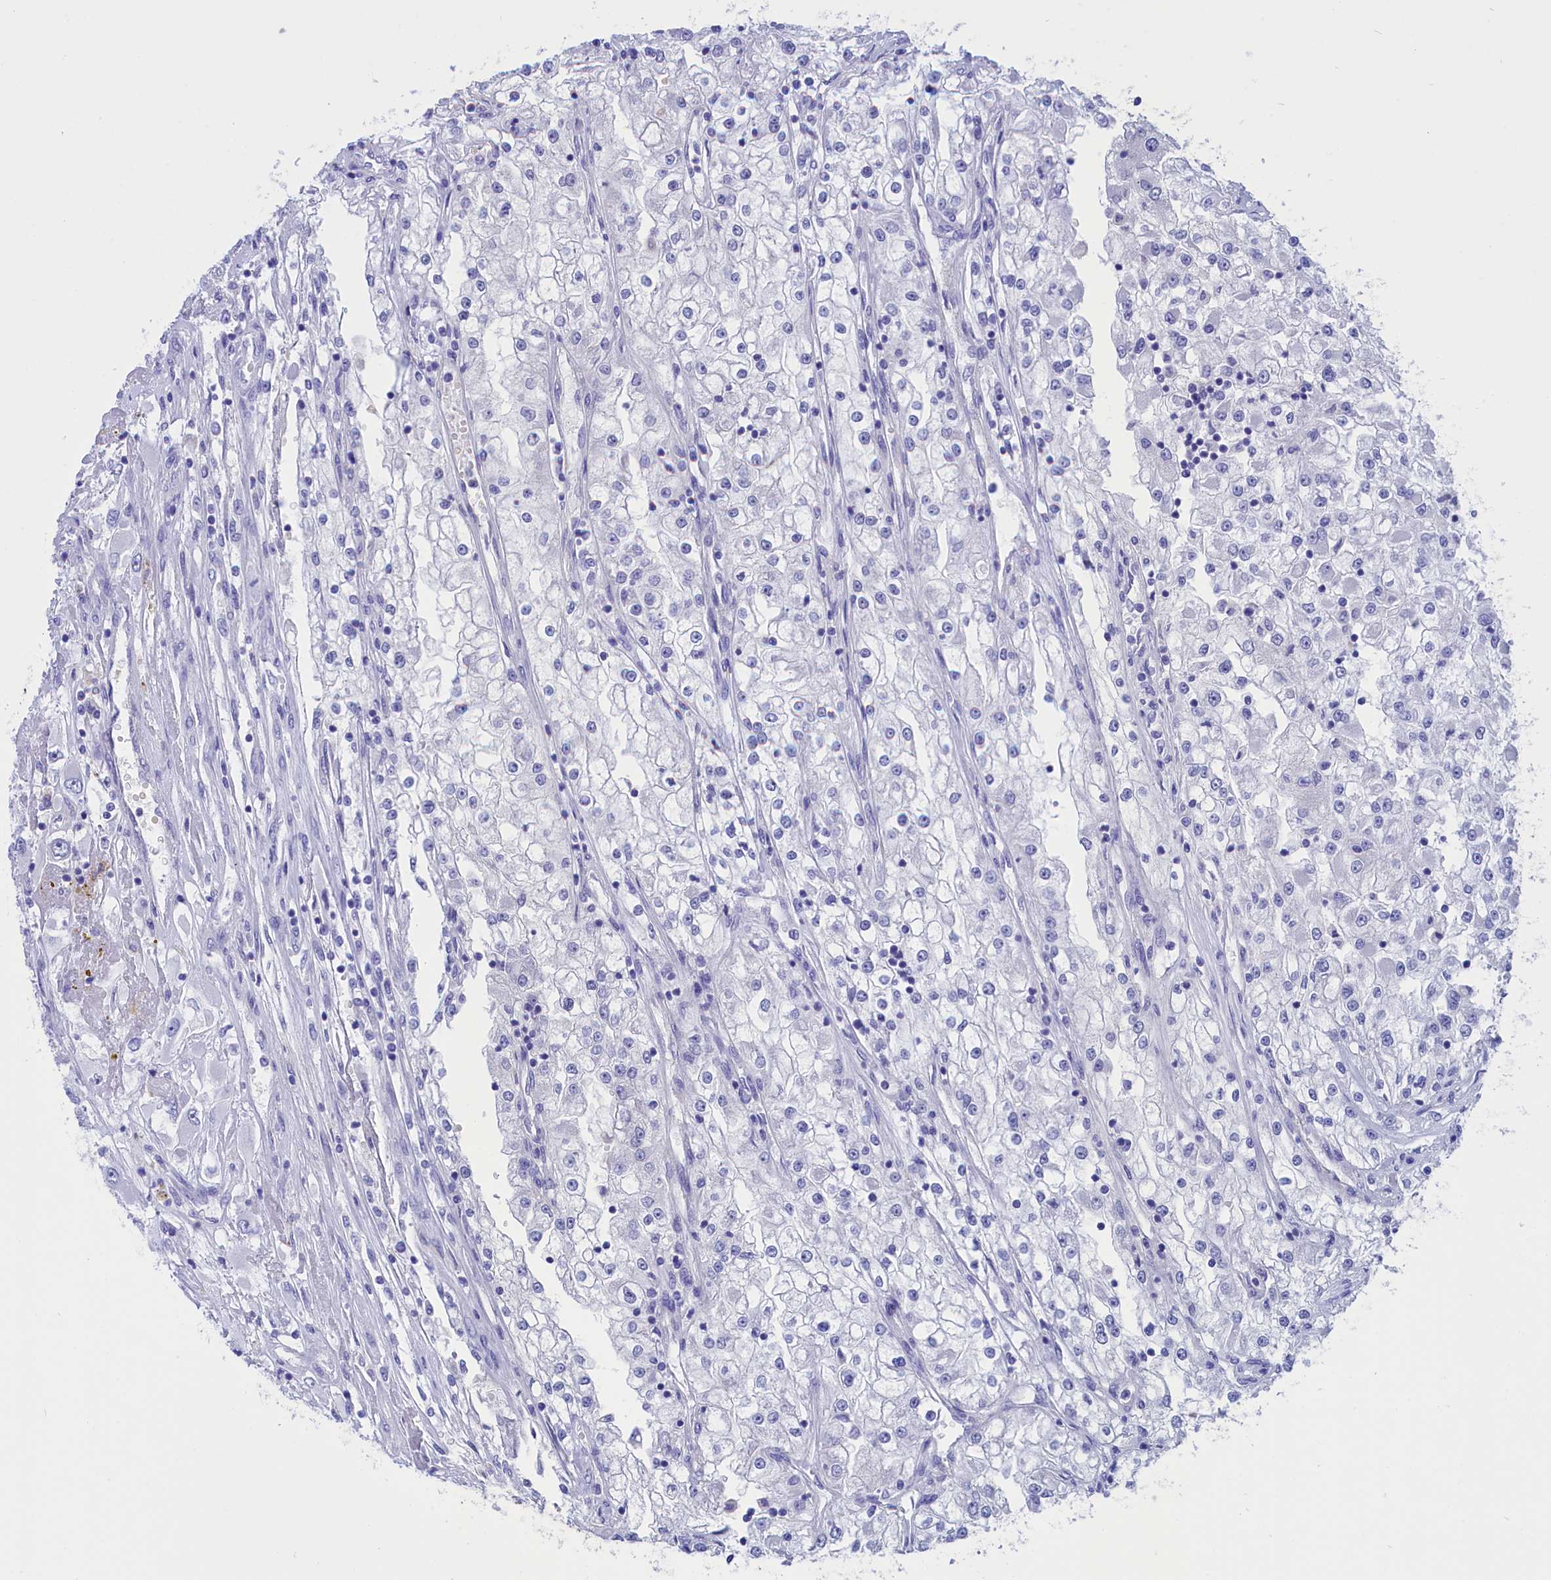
{"staining": {"intensity": "negative", "quantity": "none", "location": "none"}, "tissue": "renal cancer", "cell_type": "Tumor cells", "image_type": "cancer", "snomed": [{"axis": "morphology", "description": "Adenocarcinoma, NOS"}, {"axis": "topography", "description": "Kidney"}], "caption": "Adenocarcinoma (renal) stained for a protein using immunohistochemistry (IHC) demonstrates no expression tumor cells.", "gene": "VPS35L", "patient": {"sex": "female", "age": 52}}